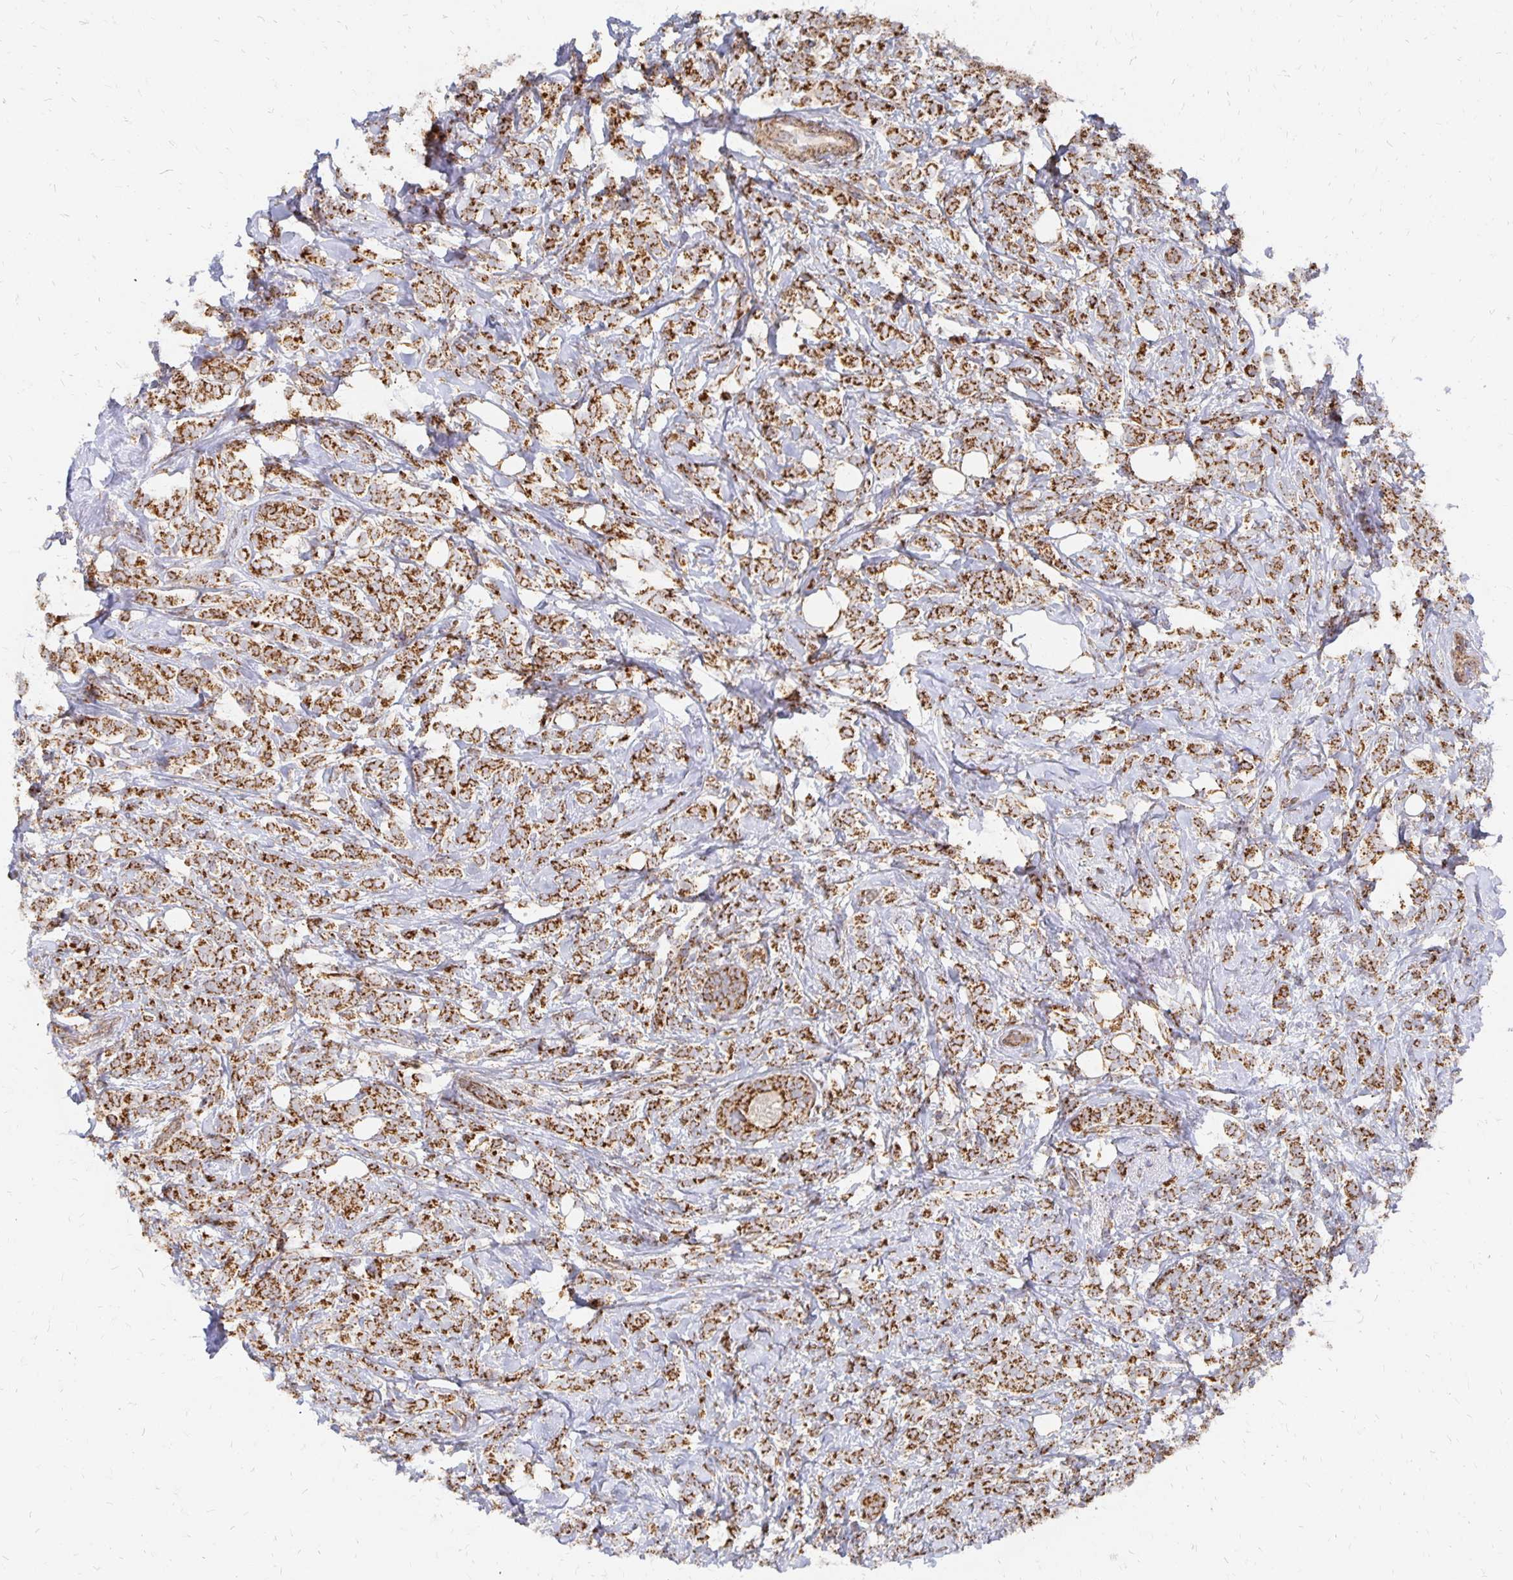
{"staining": {"intensity": "strong", "quantity": ">75%", "location": "cytoplasmic/membranous"}, "tissue": "breast cancer", "cell_type": "Tumor cells", "image_type": "cancer", "snomed": [{"axis": "morphology", "description": "Lobular carcinoma"}, {"axis": "topography", "description": "Breast"}], "caption": "DAB (3,3'-diaminobenzidine) immunohistochemical staining of breast lobular carcinoma displays strong cytoplasmic/membranous protein positivity in approximately >75% of tumor cells.", "gene": "STOML2", "patient": {"sex": "female", "age": 49}}